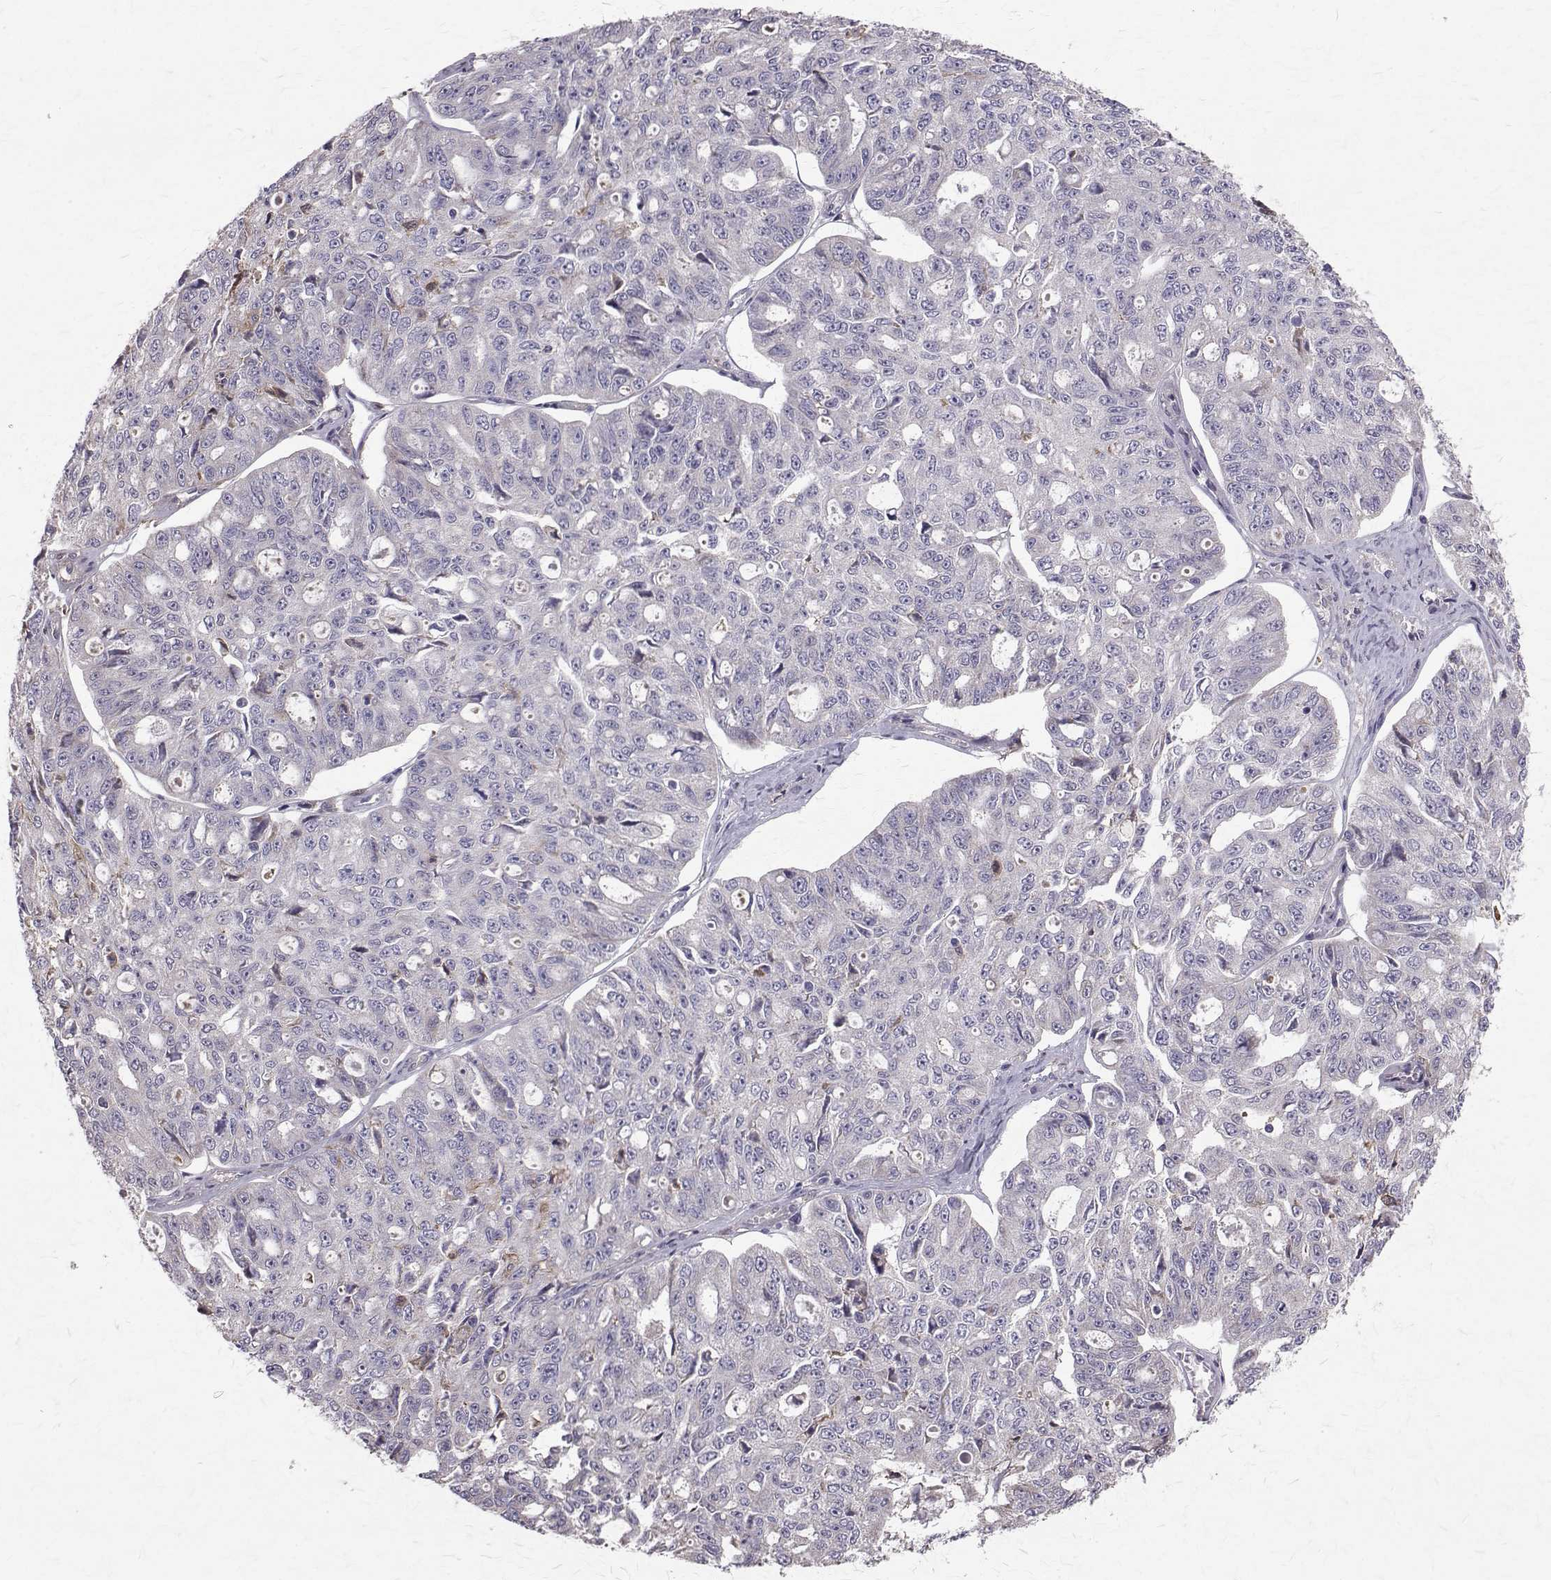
{"staining": {"intensity": "negative", "quantity": "none", "location": "none"}, "tissue": "ovarian cancer", "cell_type": "Tumor cells", "image_type": "cancer", "snomed": [{"axis": "morphology", "description": "Carcinoma, endometroid"}, {"axis": "topography", "description": "Ovary"}], "caption": "A high-resolution photomicrograph shows immunohistochemistry (IHC) staining of endometroid carcinoma (ovarian), which demonstrates no significant staining in tumor cells.", "gene": "CCDC89", "patient": {"sex": "female", "age": 65}}